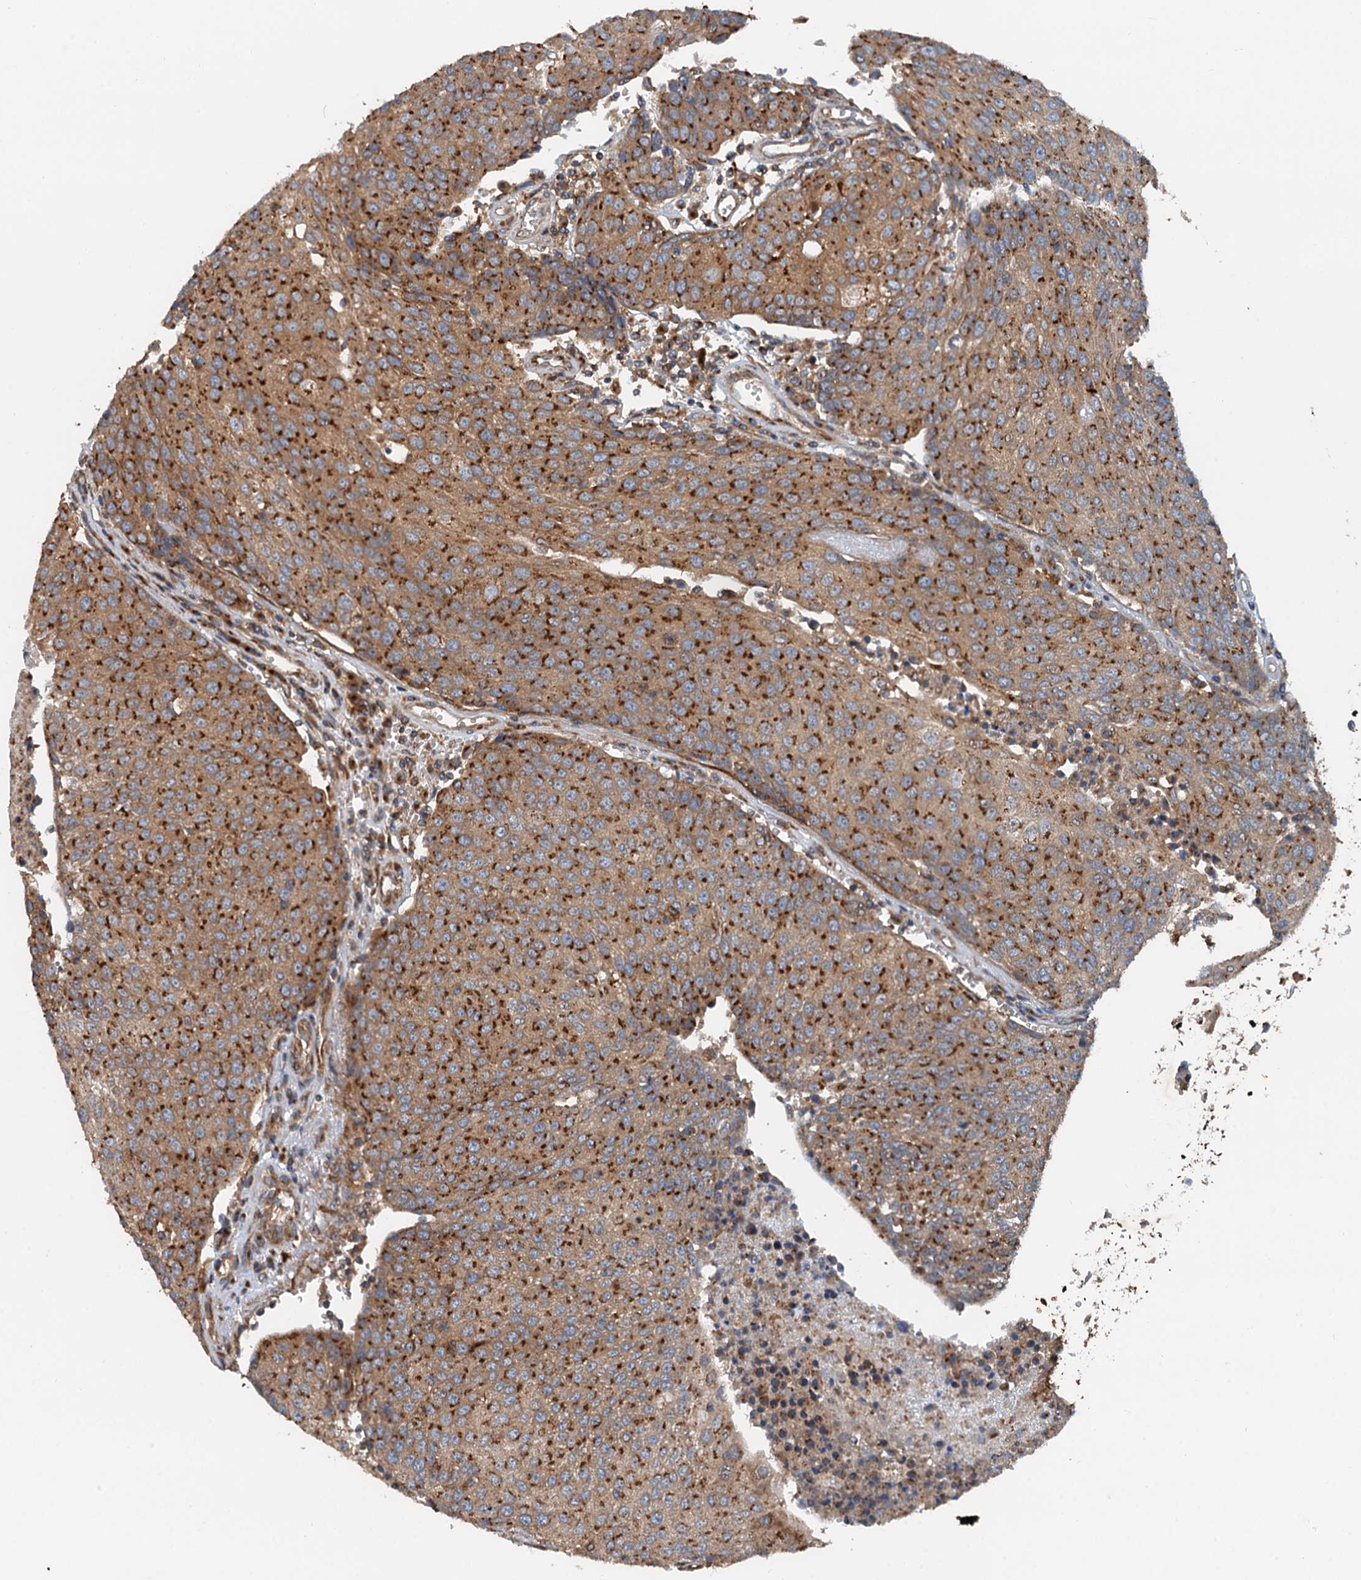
{"staining": {"intensity": "moderate", "quantity": ">75%", "location": "cytoplasmic/membranous"}, "tissue": "urothelial cancer", "cell_type": "Tumor cells", "image_type": "cancer", "snomed": [{"axis": "morphology", "description": "Urothelial carcinoma, High grade"}, {"axis": "topography", "description": "Urinary bladder"}], "caption": "Protein staining reveals moderate cytoplasmic/membranous positivity in about >75% of tumor cells in urothelial cancer.", "gene": "ANKRD26", "patient": {"sex": "female", "age": 85}}